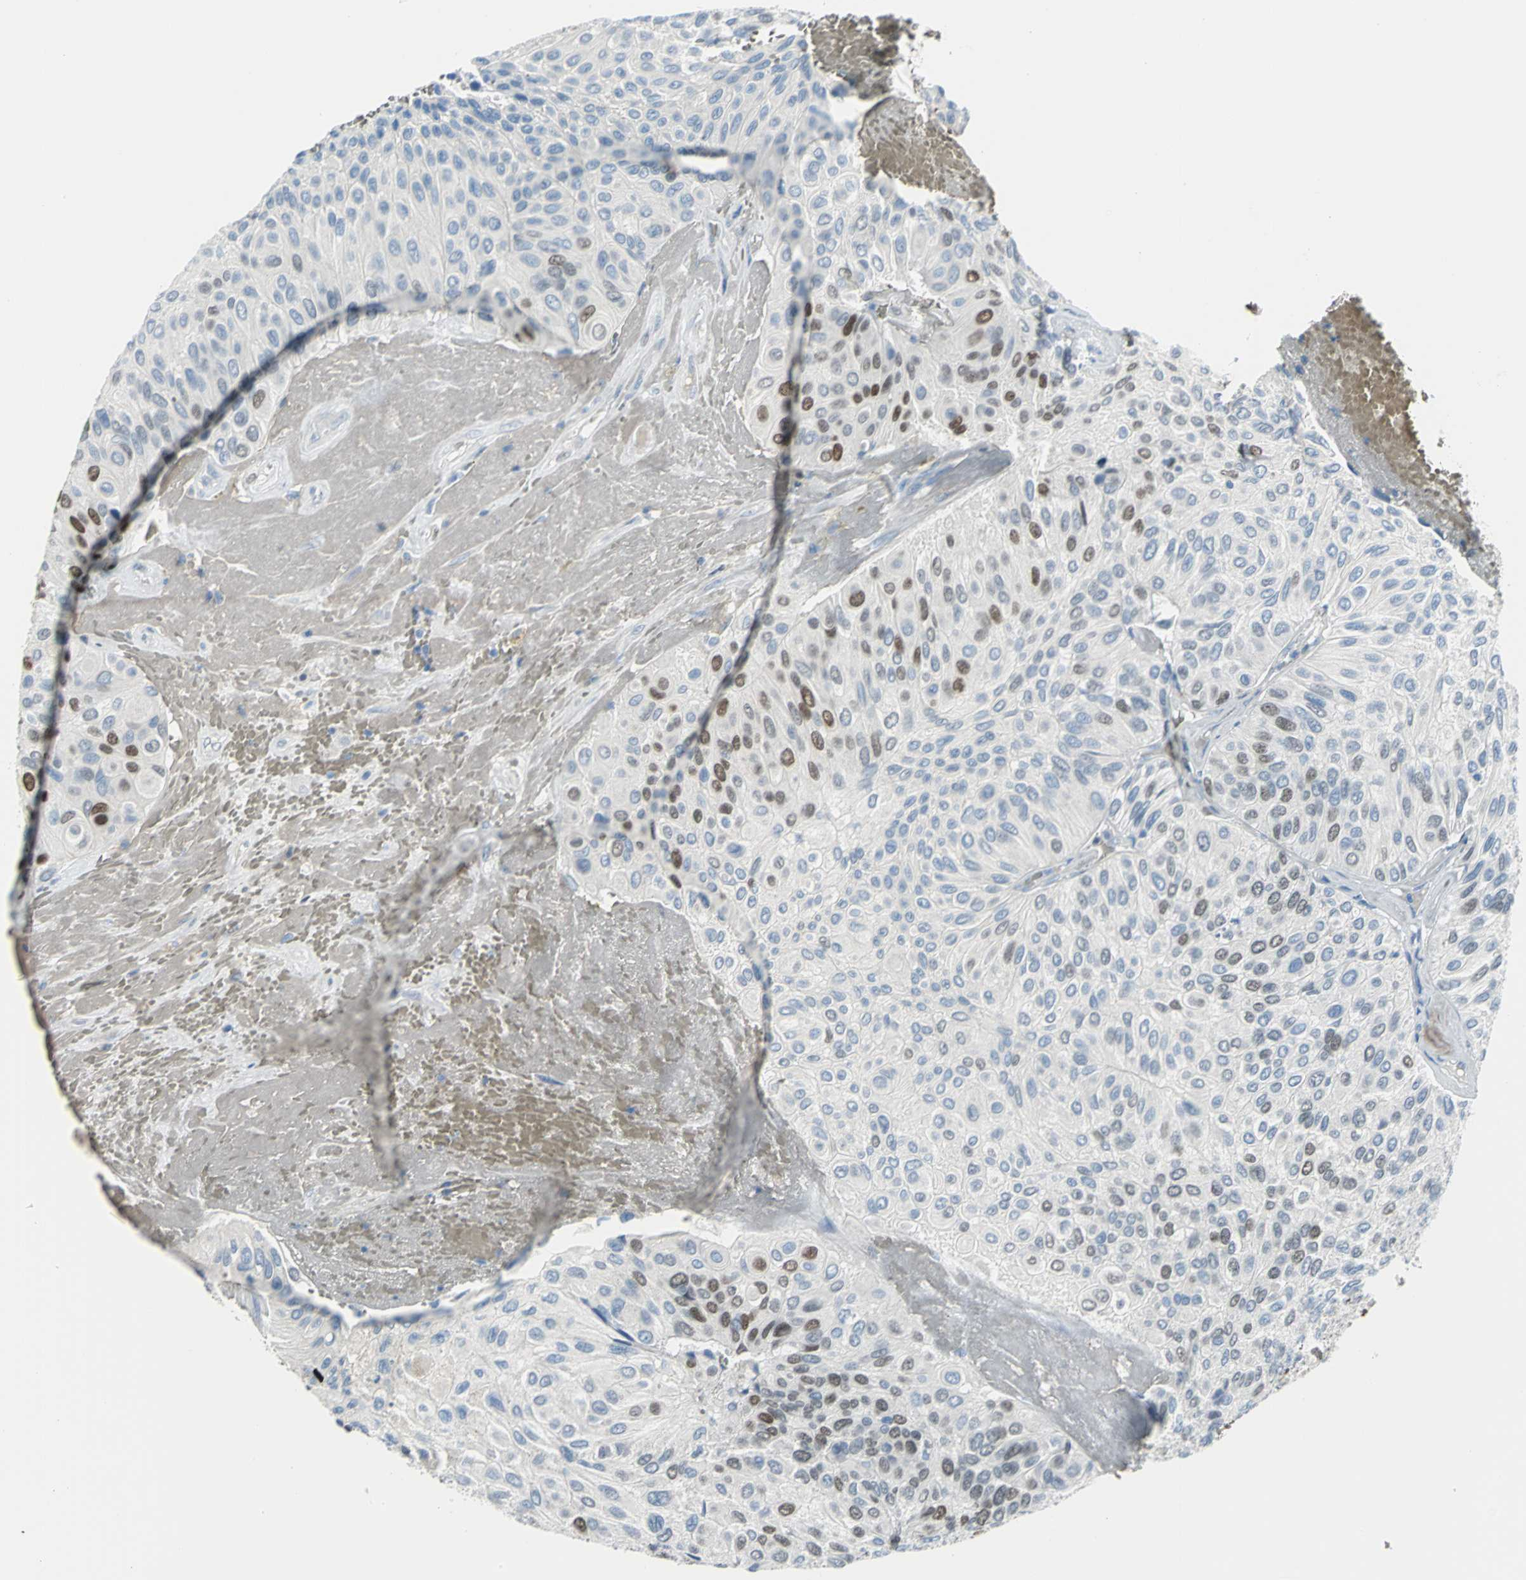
{"staining": {"intensity": "moderate", "quantity": "<25%", "location": "nuclear"}, "tissue": "urothelial cancer", "cell_type": "Tumor cells", "image_type": "cancer", "snomed": [{"axis": "morphology", "description": "Urothelial carcinoma, High grade"}, {"axis": "topography", "description": "Urinary bladder"}], "caption": "This is a photomicrograph of immunohistochemistry staining of urothelial carcinoma (high-grade), which shows moderate expression in the nuclear of tumor cells.", "gene": "MCM3", "patient": {"sex": "male", "age": 66}}